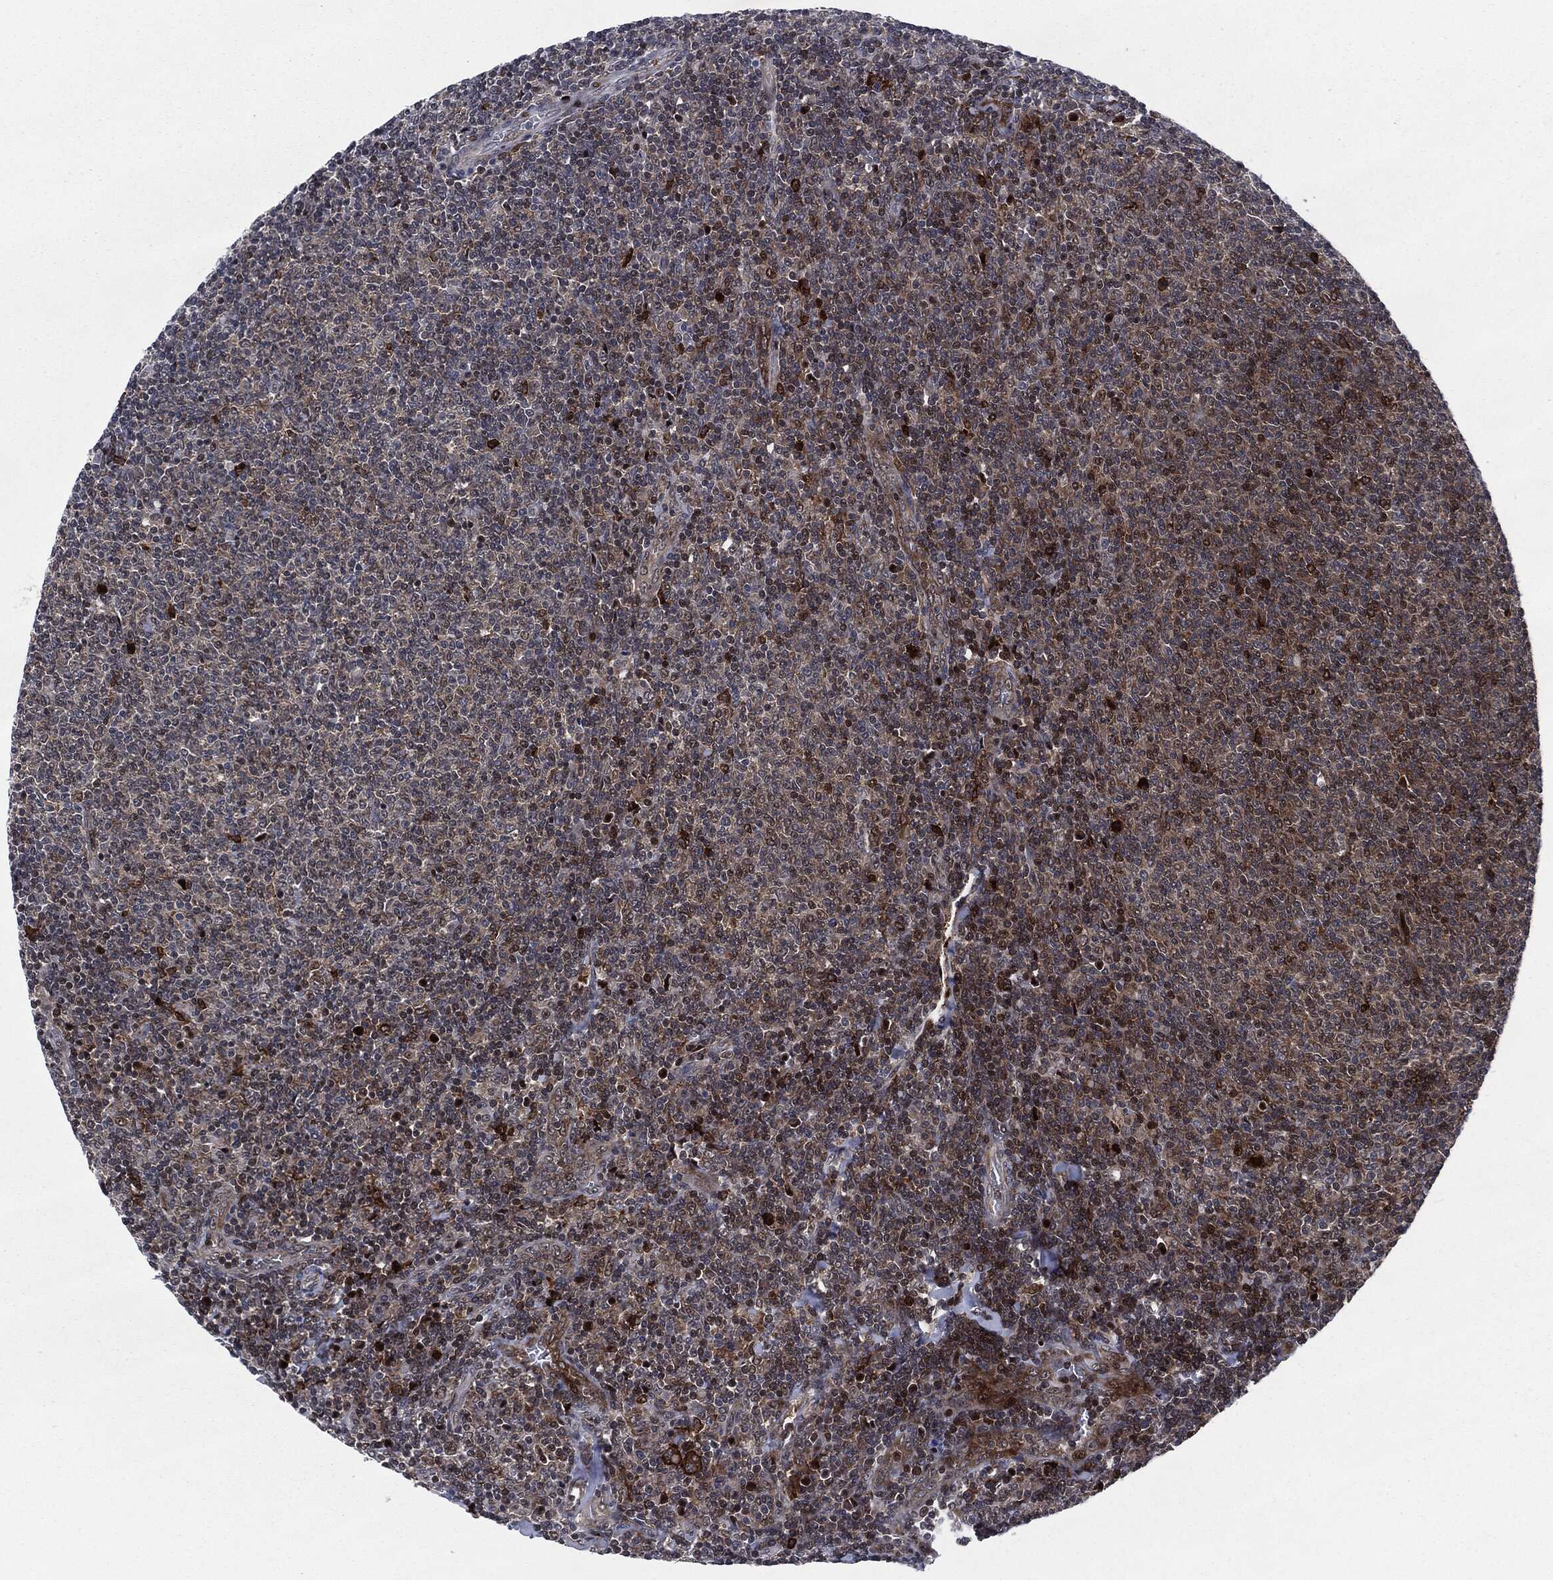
{"staining": {"intensity": "moderate", "quantity": "<25%", "location": "cytoplasmic/membranous,nuclear"}, "tissue": "lymphoma", "cell_type": "Tumor cells", "image_type": "cancer", "snomed": [{"axis": "morphology", "description": "Malignant lymphoma, non-Hodgkin's type, Low grade"}, {"axis": "topography", "description": "Lymph node"}], "caption": "This photomicrograph shows lymphoma stained with IHC to label a protein in brown. The cytoplasmic/membranous and nuclear of tumor cells show moderate positivity for the protein. Nuclei are counter-stained blue.", "gene": "AKT2", "patient": {"sex": "male", "age": 52}}